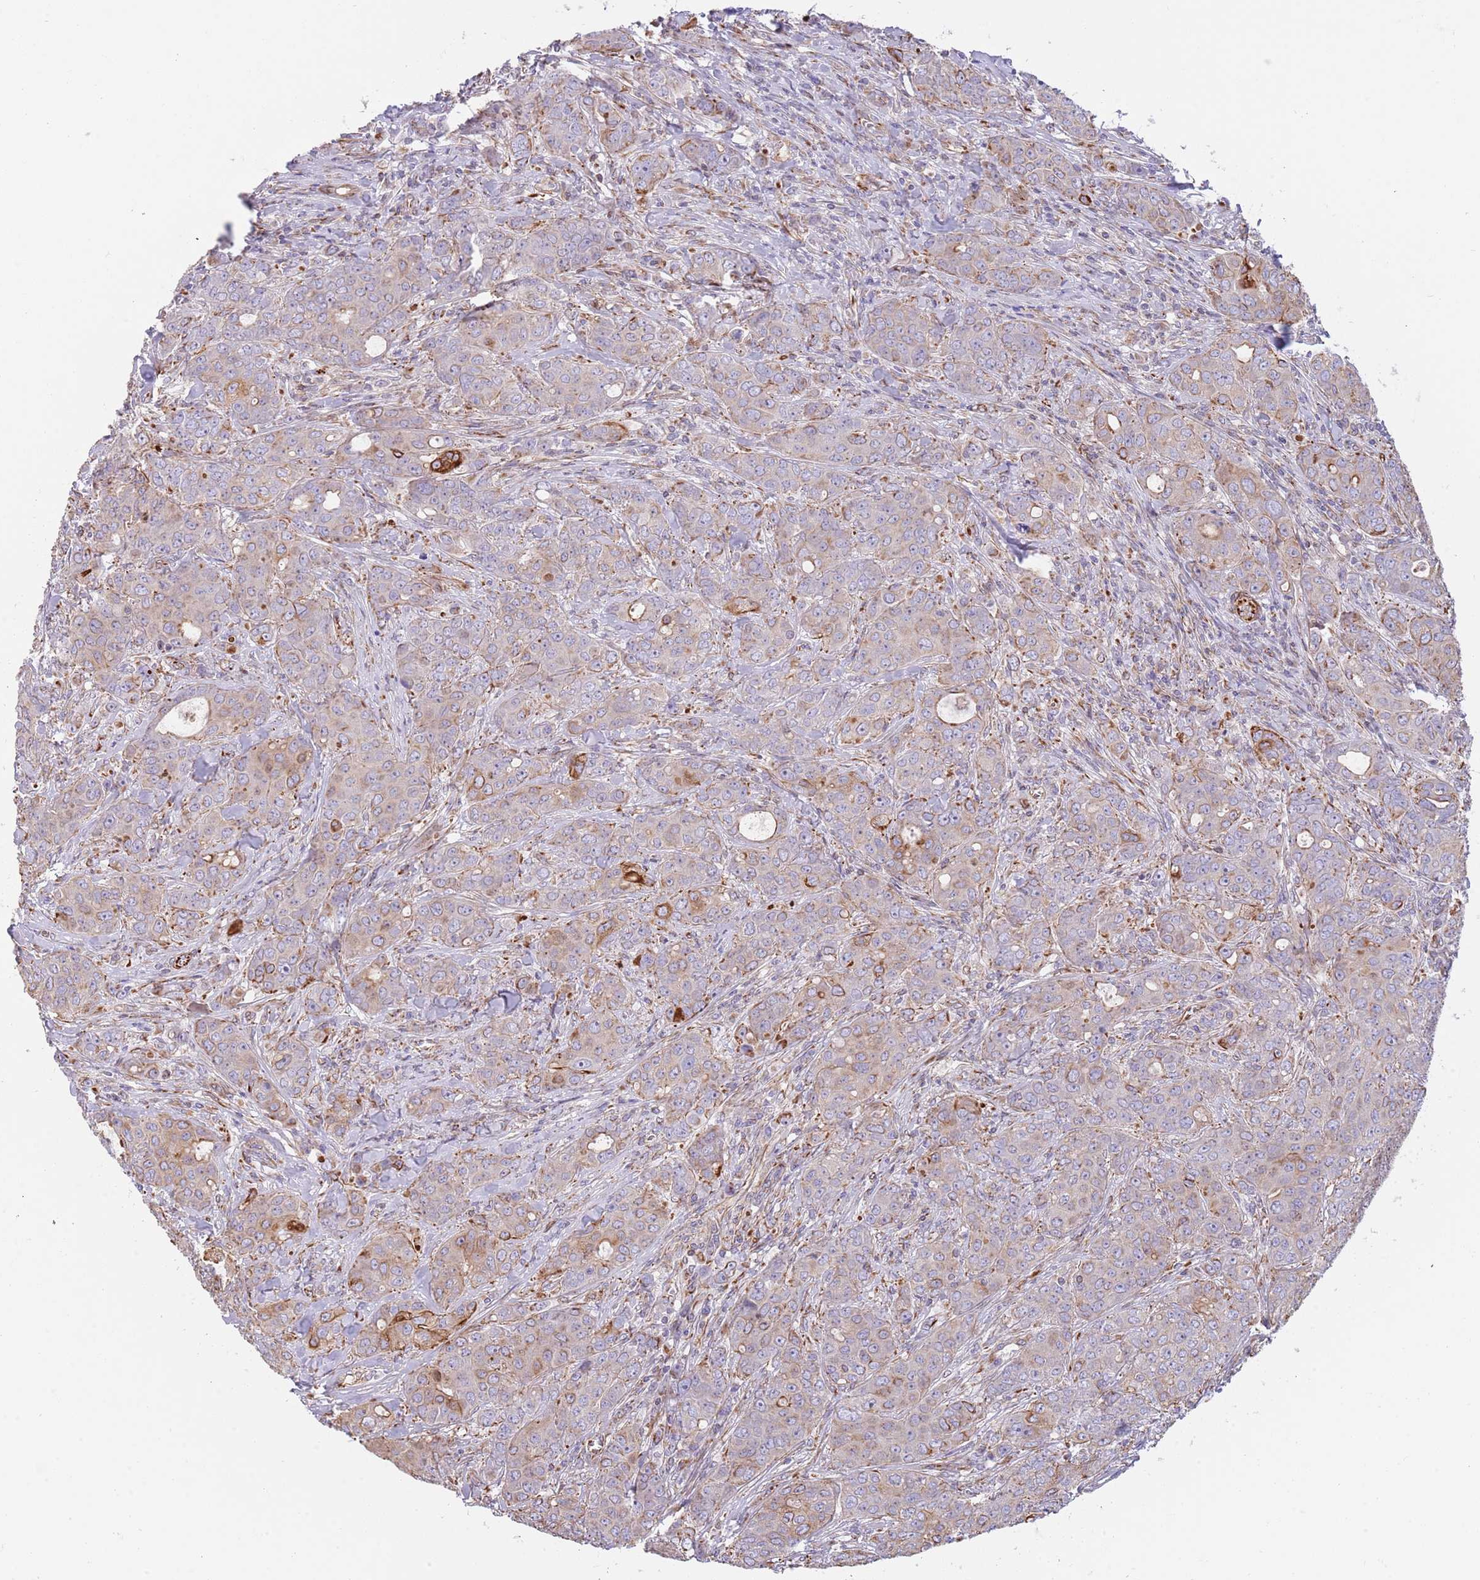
{"staining": {"intensity": "moderate", "quantity": "<25%", "location": "cytoplasmic/membranous"}, "tissue": "breast cancer", "cell_type": "Tumor cells", "image_type": "cancer", "snomed": [{"axis": "morphology", "description": "Duct carcinoma"}, {"axis": "topography", "description": "Breast"}], "caption": "A histopathology image of human breast cancer stained for a protein exhibits moderate cytoplasmic/membranous brown staining in tumor cells. The protein of interest is shown in brown color, while the nuclei are stained blue.", "gene": "MOGAT1", "patient": {"sex": "female", "age": 43}}